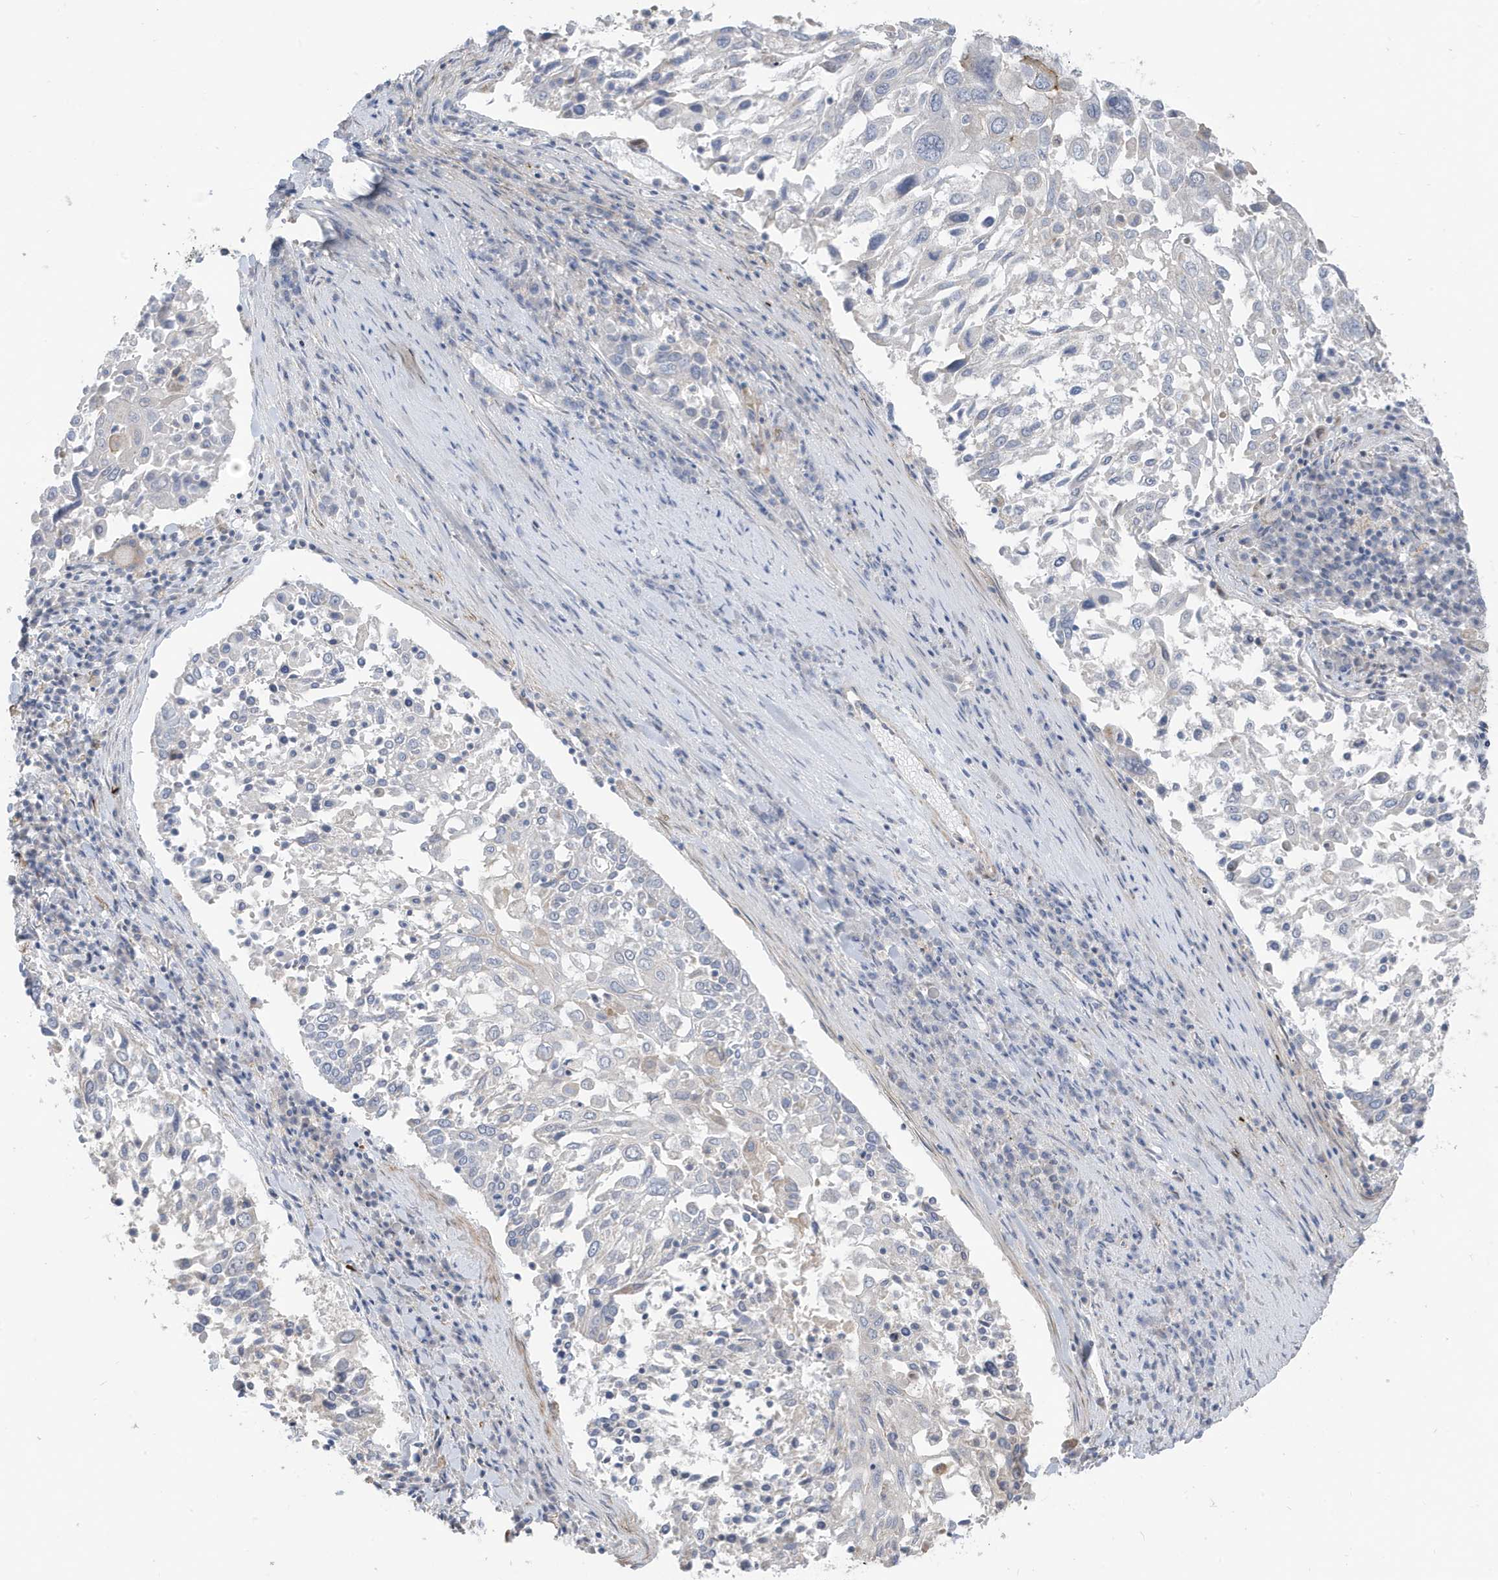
{"staining": {"intensity": "negative", "quantity": "none", "location": "none"}, "tissue": "lung cancer", "cell_type": "Tumor cells", "image_type": "cancer", "snomed": [{"axis": "morphology", "description": "Squamous cell carcinoma, NOS"}, {"axis": "topography", "description": "Lung"}], "caption": "Immunohistochemical staining of human squamous cell carcinoma (lung) displays no significant positivity in tumor cells. (DAB (3,3'-diaminobenzidine) immunohistochemistry (IHC) visualized using brightfield microscopy, high magnification).", "gene": "ATP13A5", "patient": {"sex": "male", "age": 65}}